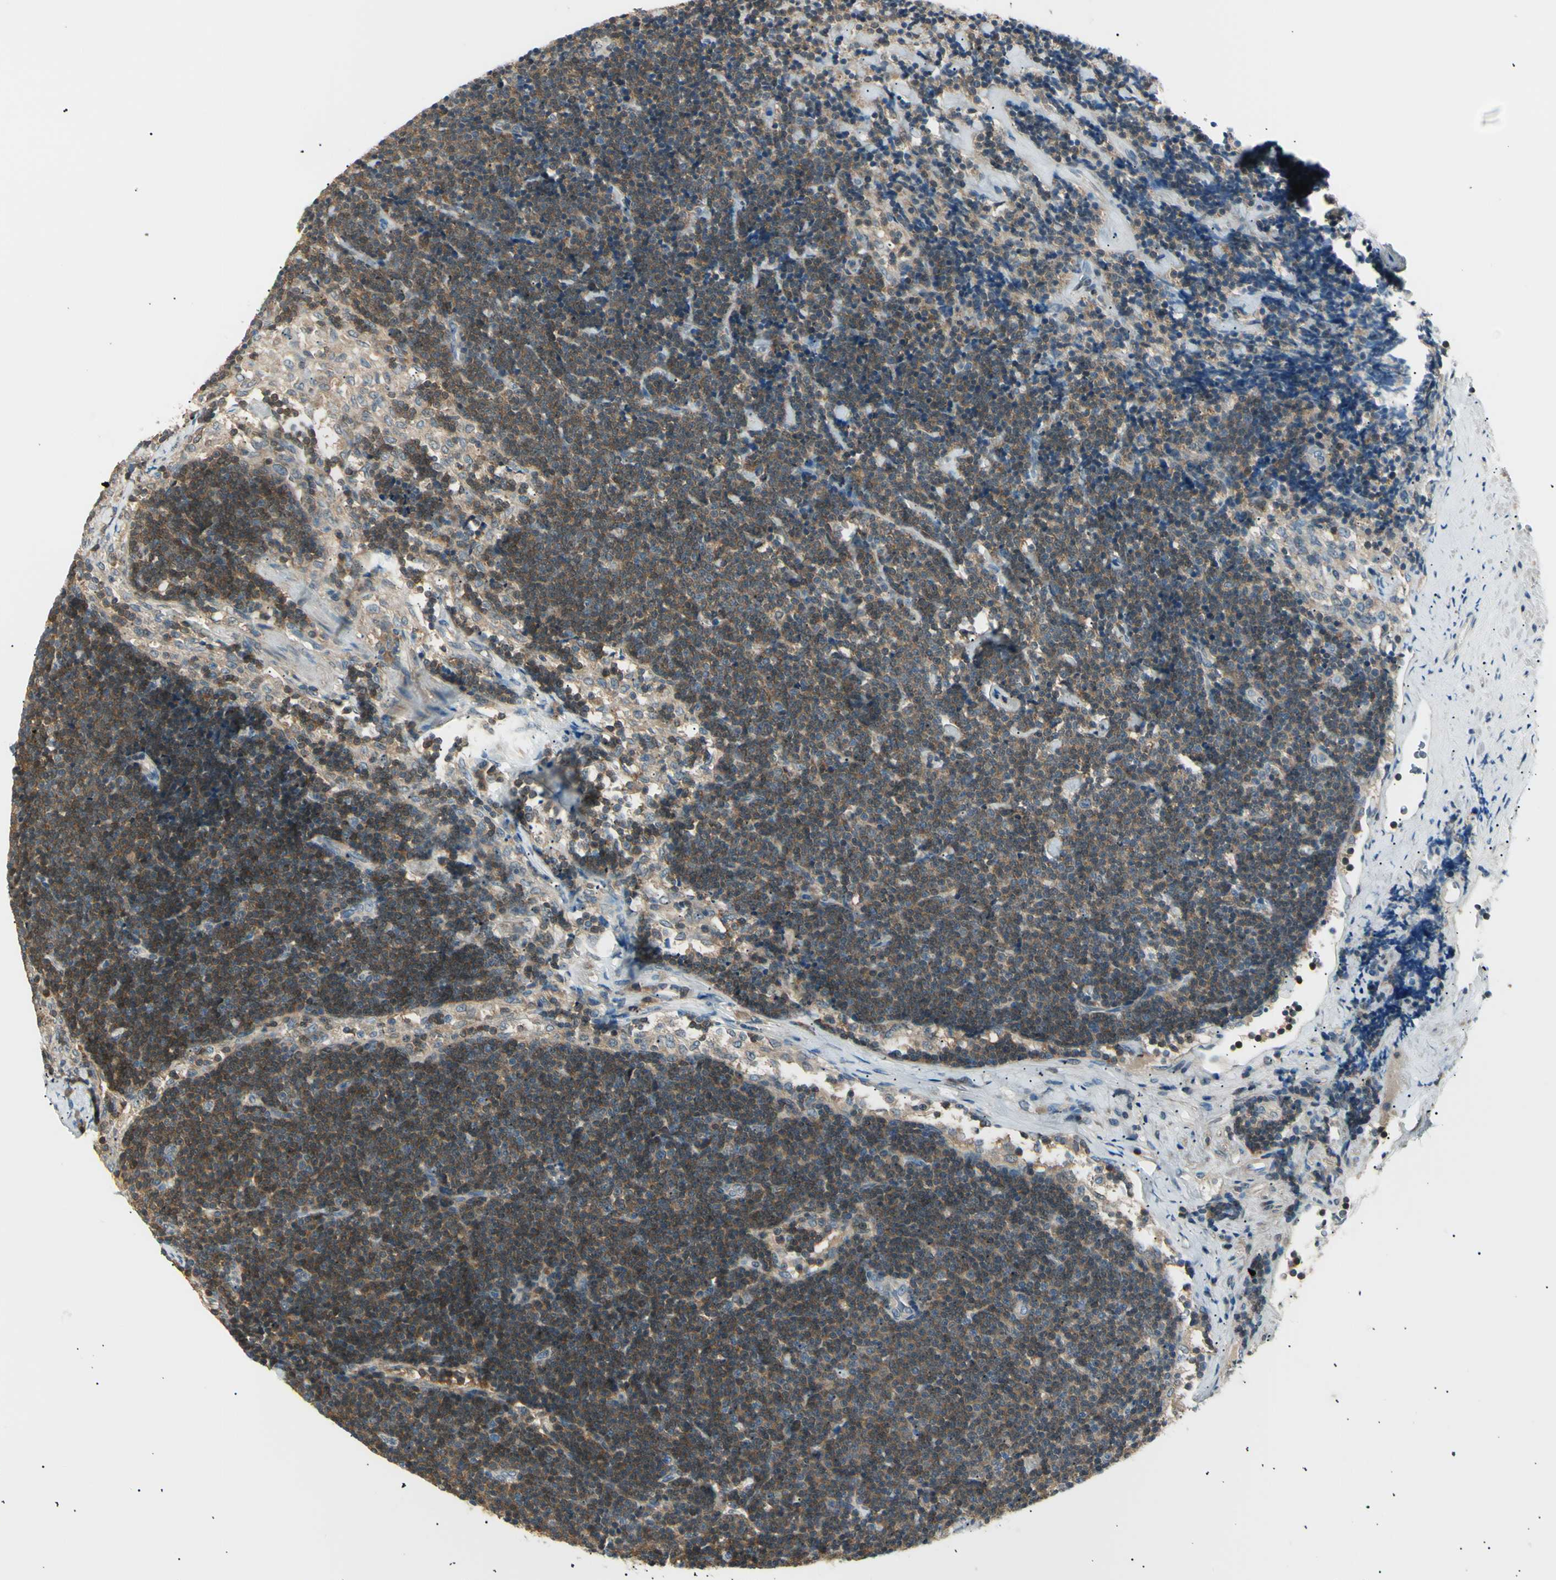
{"staining": {"intensity": "moderate", "quantity": "<25%", "location": "cytoplasmic/membranous"}, "tissue": "lymph node", "cell_type": "Germinal center cells", "image_type": "normal", "snomed": [{"axis": "morphology", "description": "Normal tissue, NOS"}, {"axis": "topography", "description": "Lymph node"}], "caption": "Protein staining of benign lymph node exhibits moderate cytoplasmic/membranous positivity in about <25% of germinal center cells. (DAB IHC, brown staining for protein, blue staining for nuclei).", "gene": "LHPP", "patient": {"sex": "male", "age": 63}}